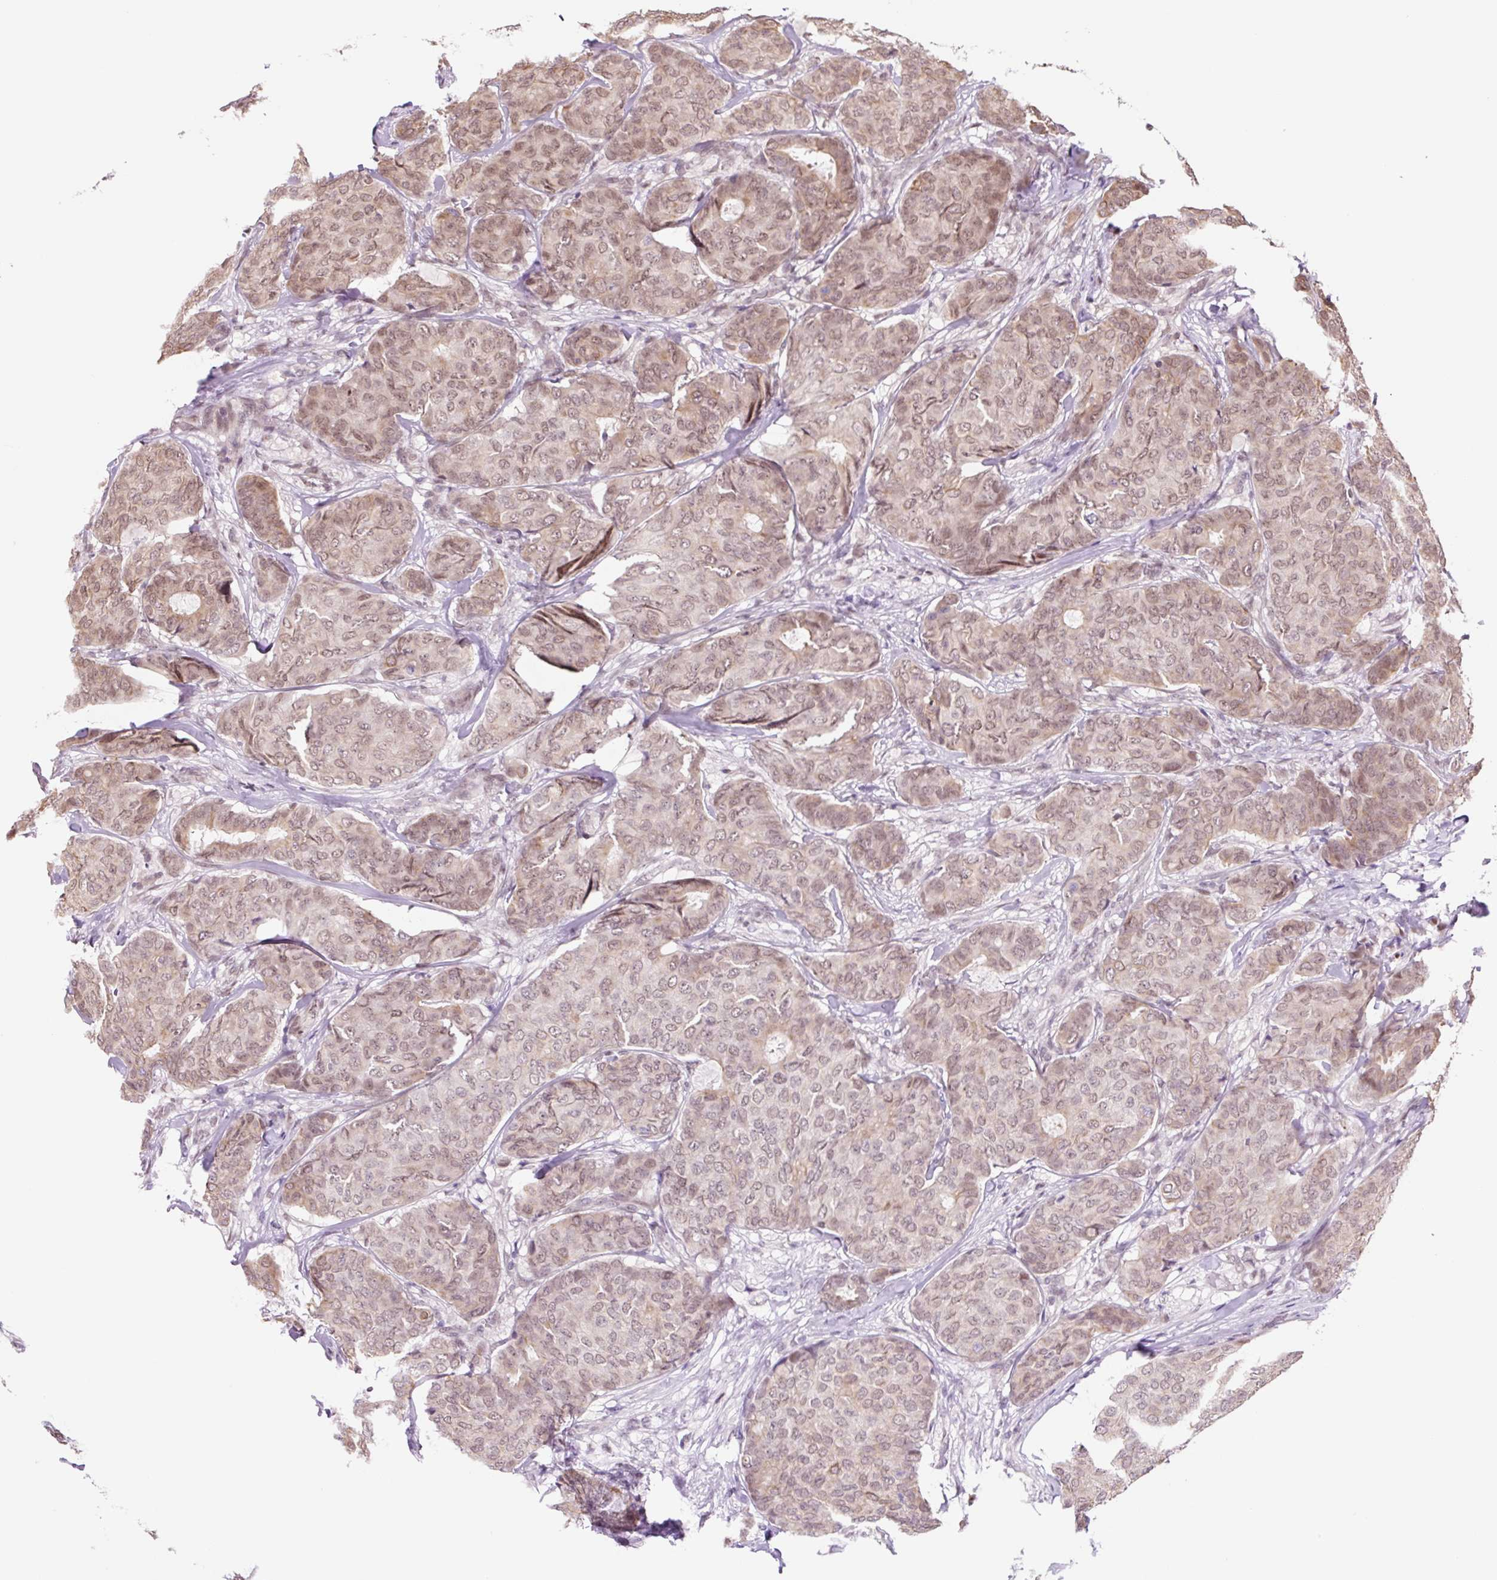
{"staining": {"intensity": "weak", "quantity": ">75%", "location": "nuclear"}, "tissue": "breast cancer", "cell_type": "Tumor cells", "image_type": "cancer", "snomed": [{"axis": "morphology", "description": "Duct carcinoma"}, {"axis": "topography", "description": "Breast"}], "caption": "Immunohistochemical staining of breast invasive ductal carcinoma displays weak nuclear protein staining in about >75% of tumor cells.", "gene": "TAF1A", "patient": {"sex": "female", "age": 75}}